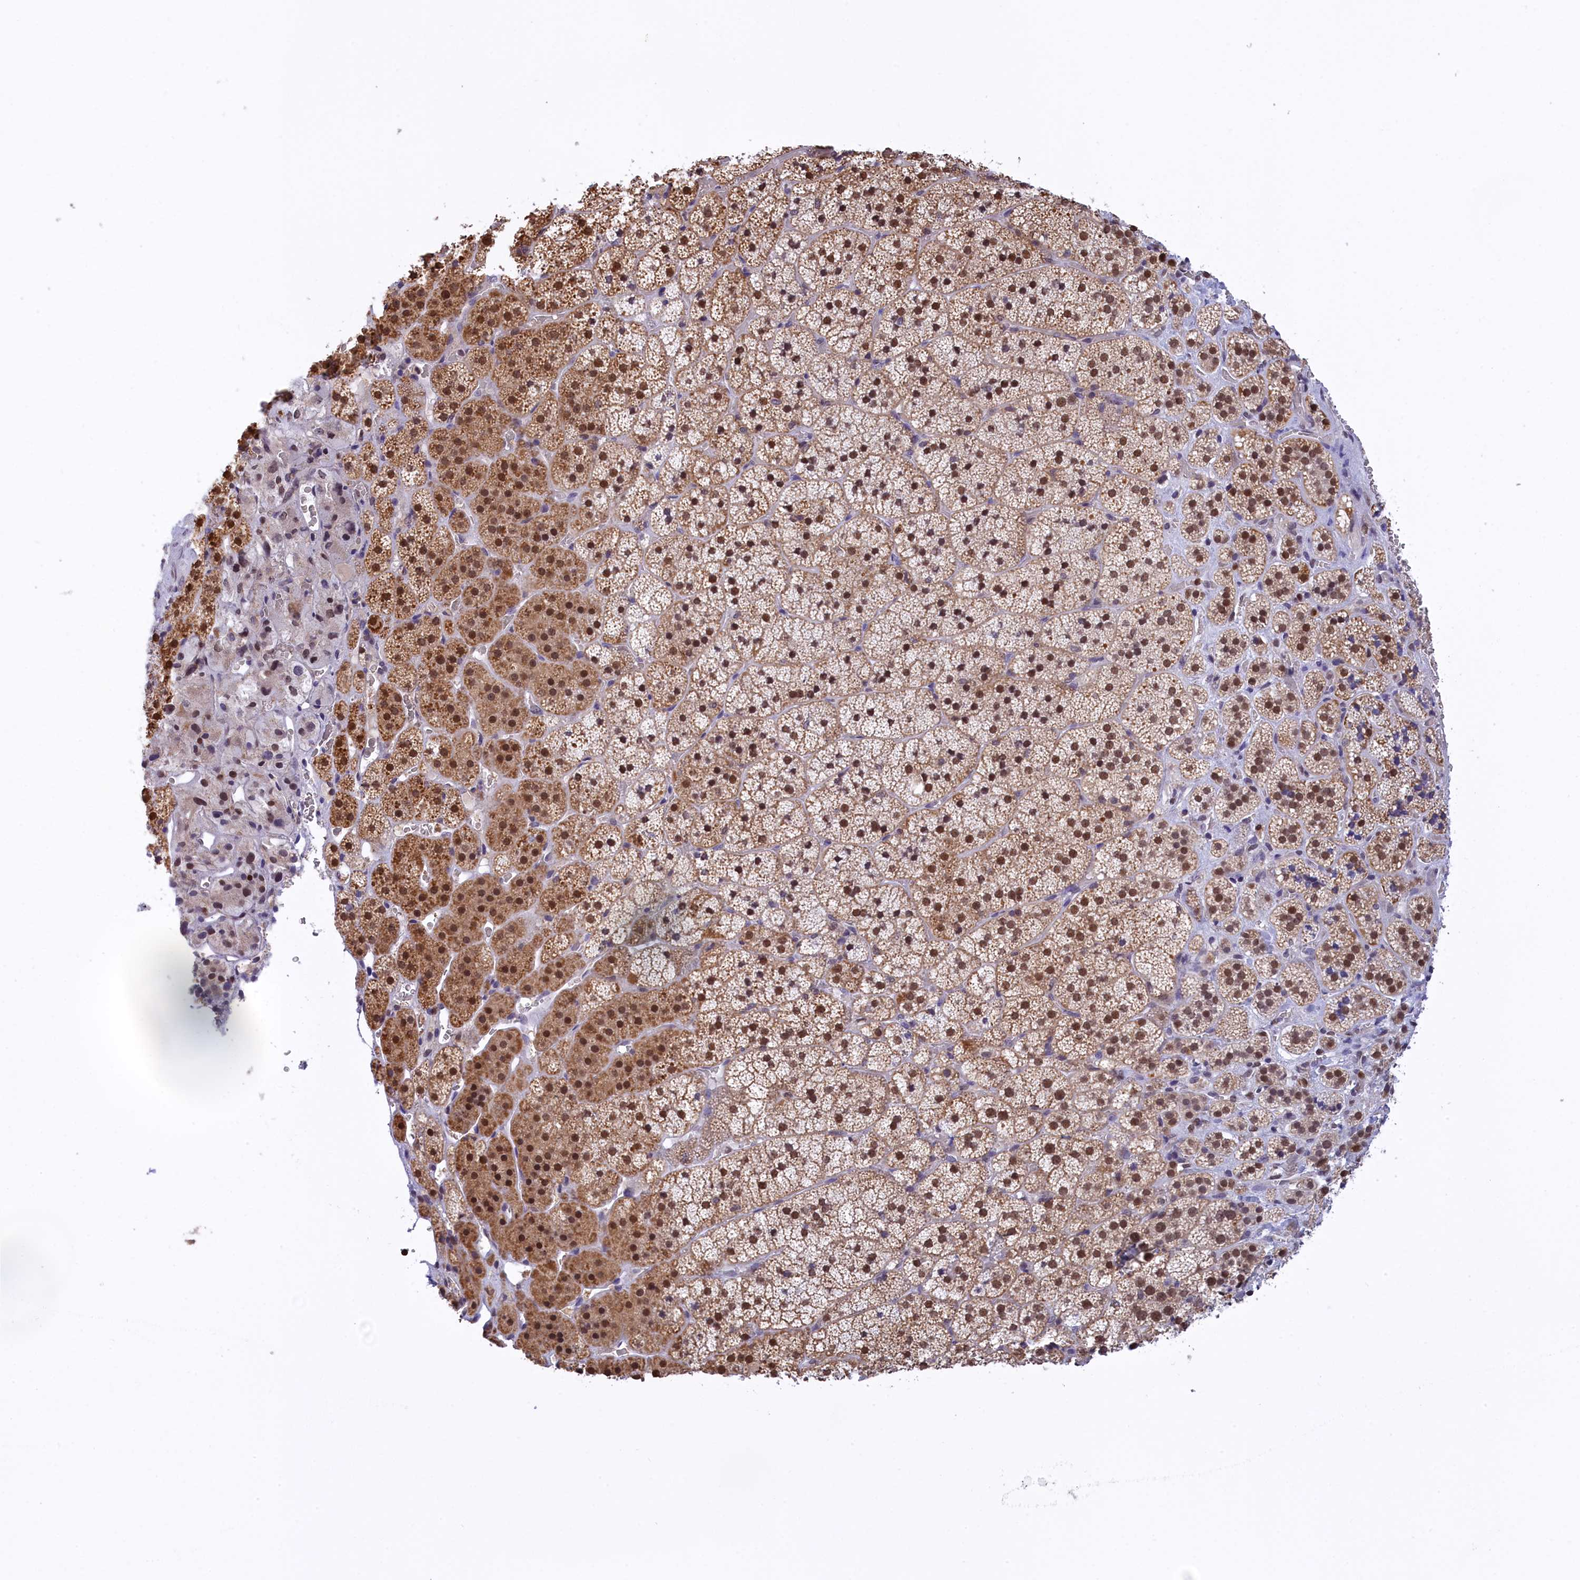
{"staining": {"intensity": "strong", "quantity": ">75%", "location": "cytoplasmic/membranous,nuclear"}, "tissue": "adrenal gland", "cell_type": "Glandular cells", "image_type": "normal", "snomed": [{"axis": "morphology", "description": "Normal tissue, NOS"}, {"axis": "topography", "description": "Adrenal gland"}], "caption": "Immunohistochemistry (IHC) (DAB (3,3'-diaminobenzidine)) staining of normal adrenal gland exhibits strong cytoplasmic/membranous,nuclear protein expression in about >75% of glandular cells.", "gene": "IZUMO2", "patient": {"sex": "female", "age": 44}}